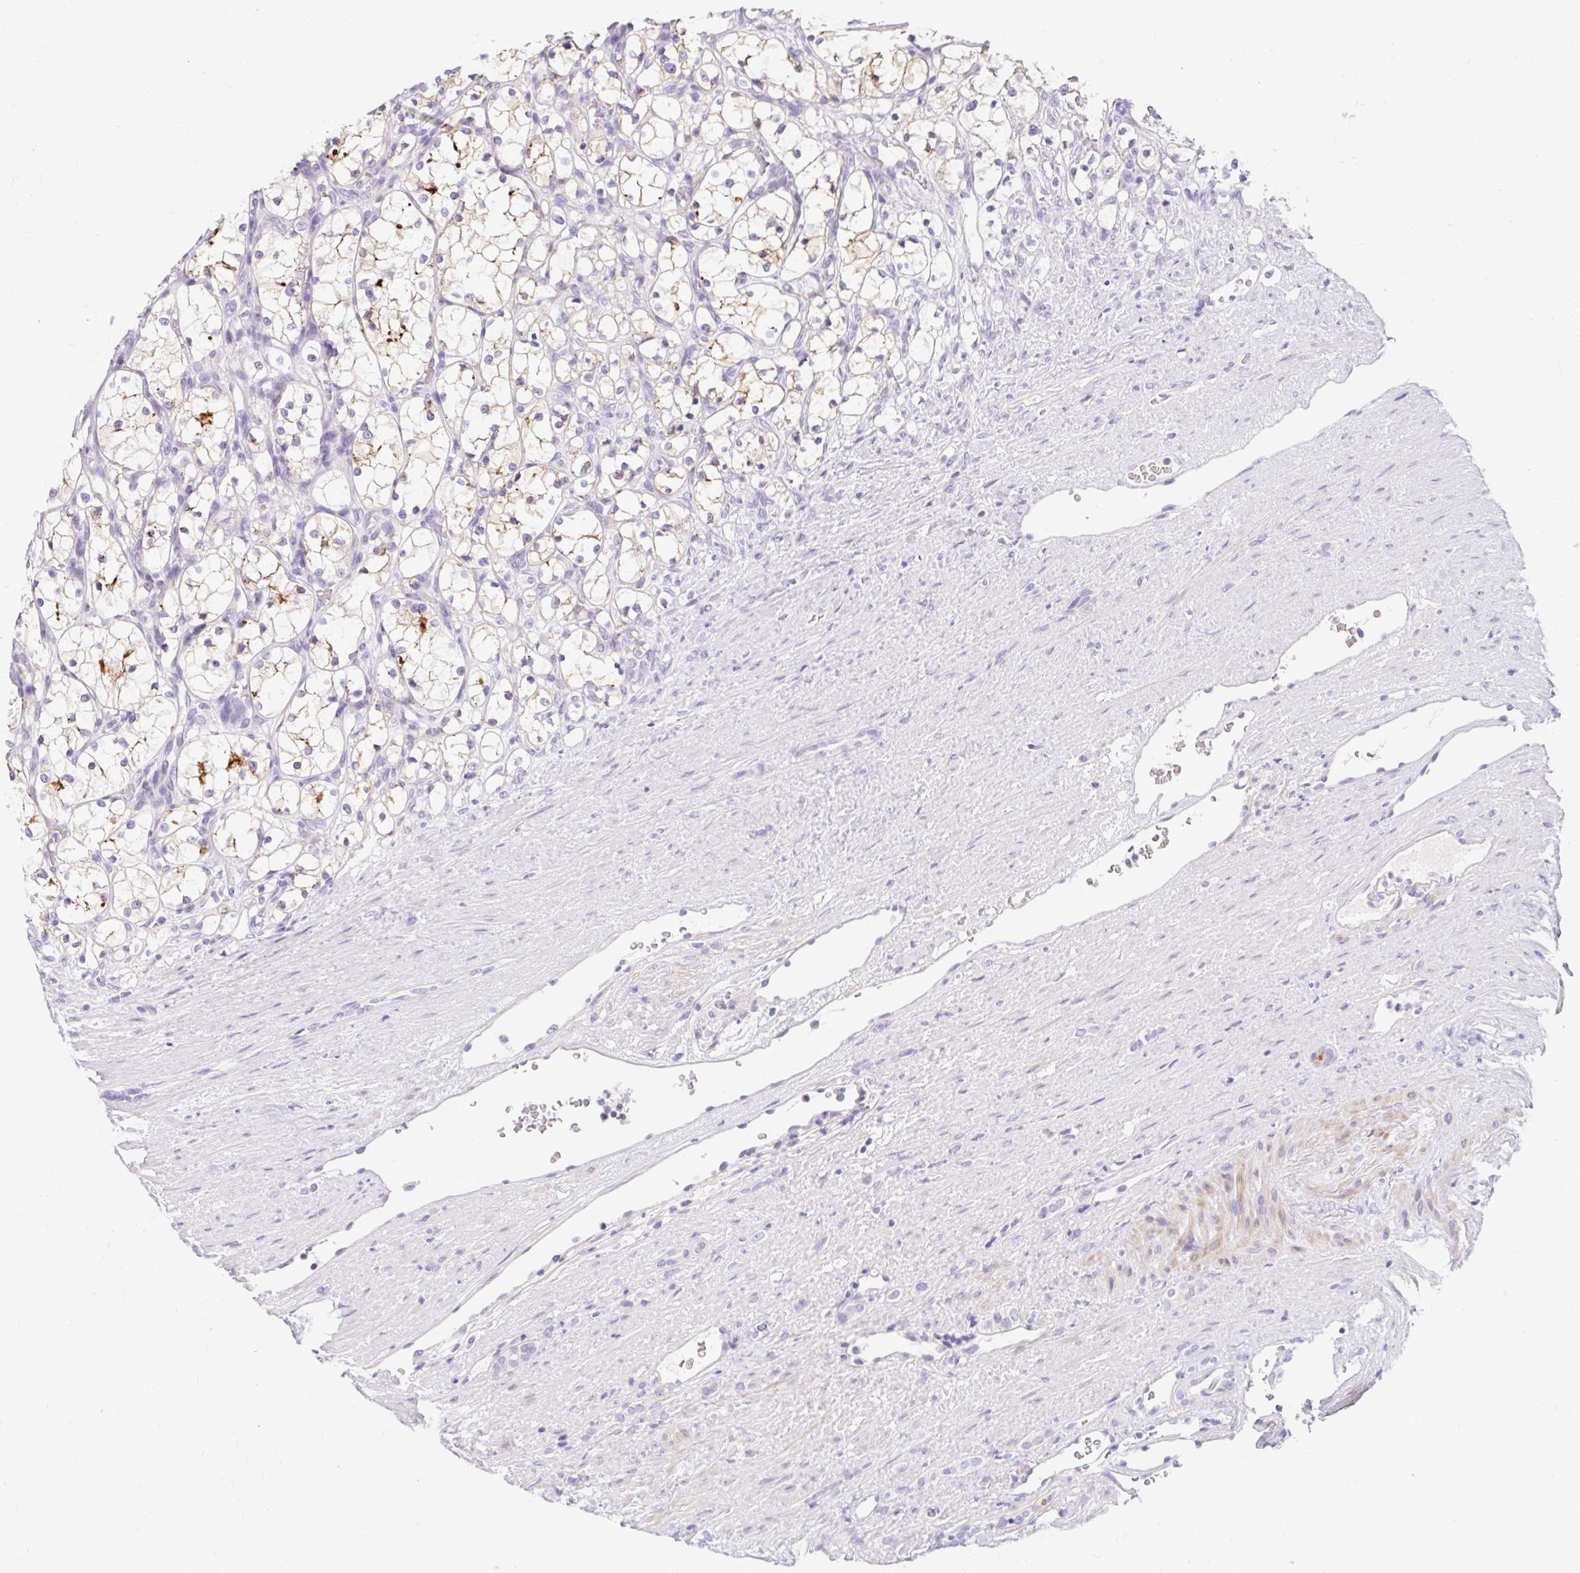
{"staining": {"intensity": "negative", "quantity": "none", "location": "none"}, "tissue": "renal cancer", "cell_type": "Tumor cells", "image_type": "cancer", "snomed": [{"axis": "morphology", "description": "Adenocarcinoma, NOS"}, {"axis": "topography", "description": "Kidney"}], "caption": "High power microscopy photomicrograph of an IHC micrograph of renal adenocarcinoma, revealing no significant staining in tumor cells. (Immunohistochemistry, brightfield microscopy, high magnification).", "gene": "SLC28A1", "patient": {"sex": "female", "age": 69}}